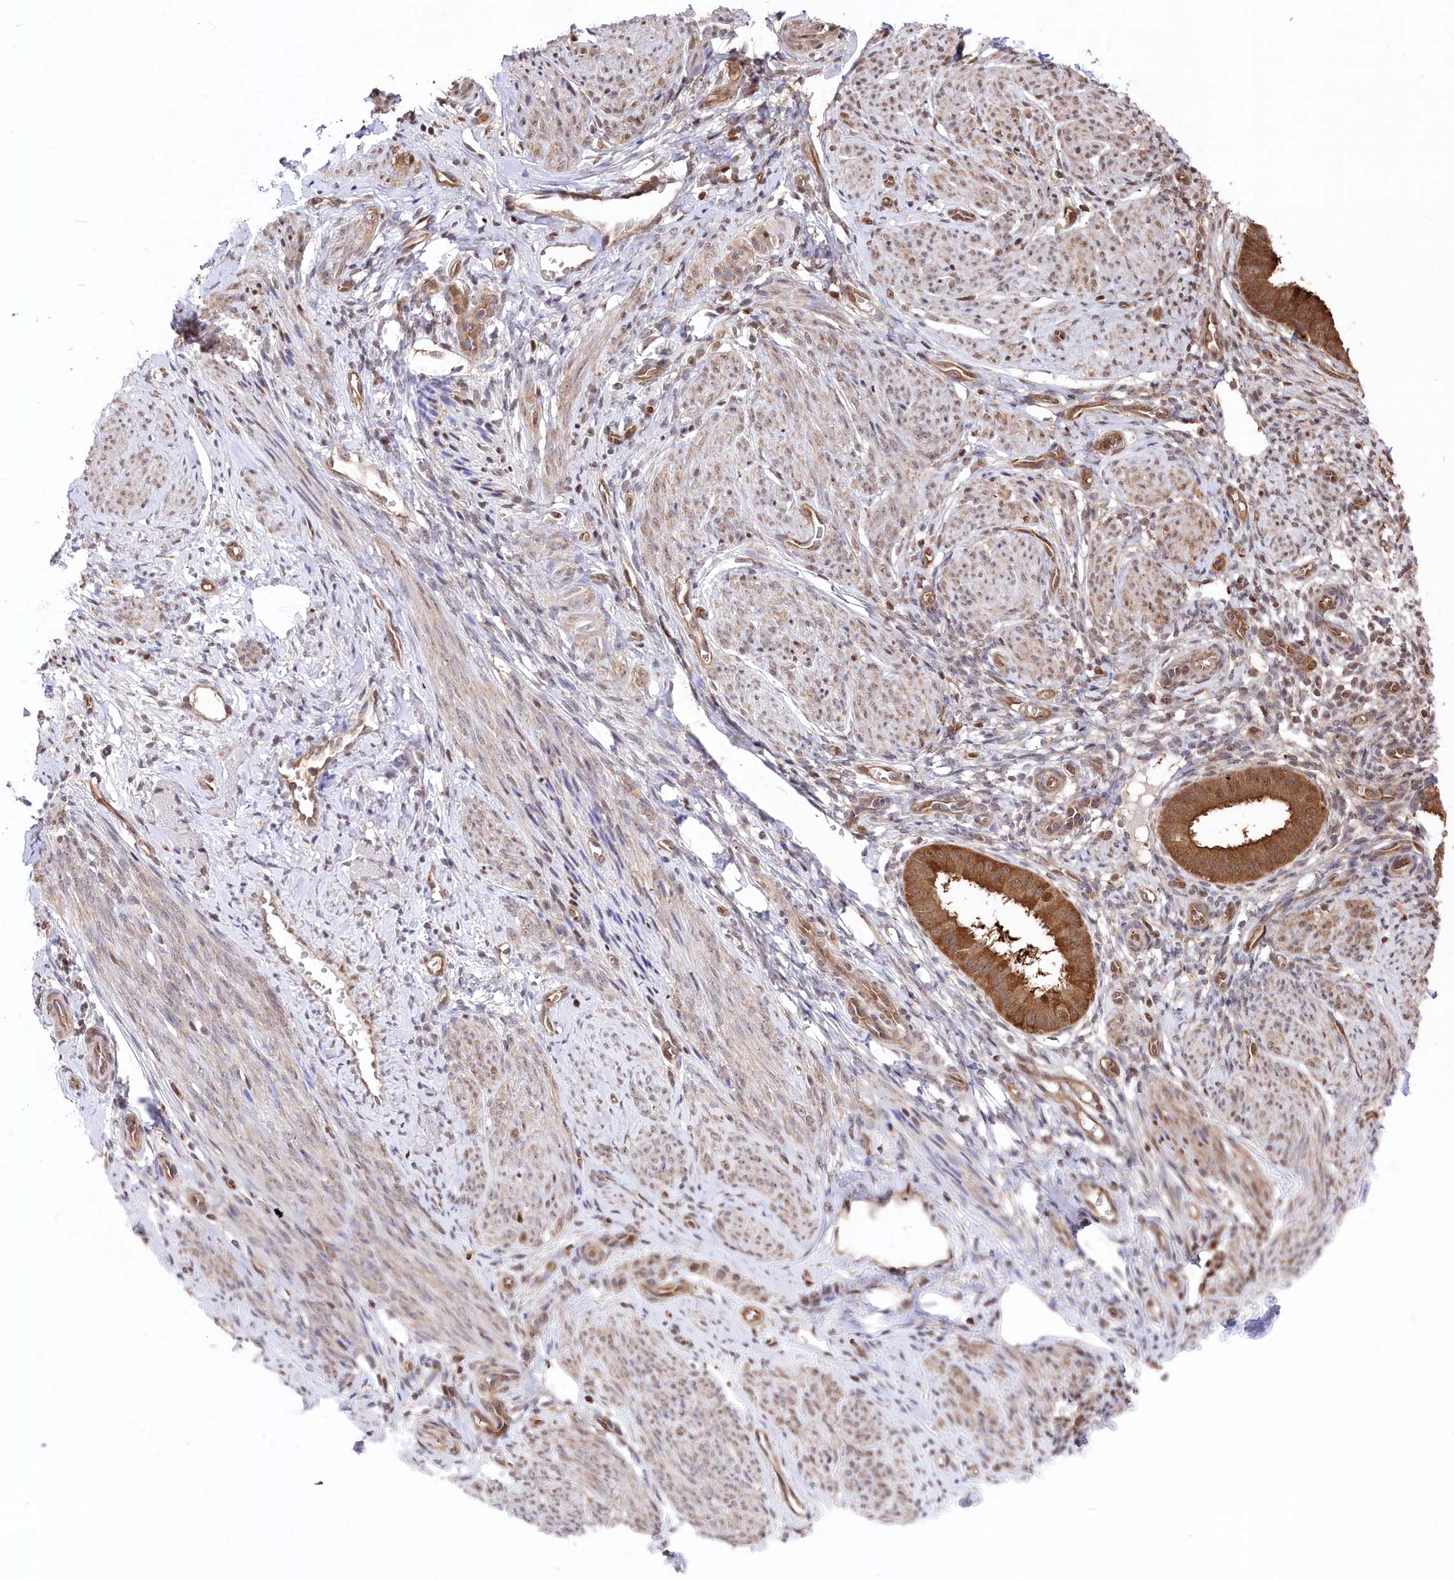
{"staining": {"intensity": "weak", "quantity": "<25%", "location": "cytoplasmic/membranous"}, "tissue": "endometrium", "cell_type": "Cells in endometrial stroma", "image_type": "normal", "snomed": [{"axis": "morphology", "description": "Normal tissue, NOS"}, {"axis": "topography", "description": "Uterus"}, {"axis": "topography", "description": "Endometrium"}], "caption": "Immunohistochemistry (IHC) image of normal endometrium stained for a protein (brown), which exhibits no expression in cells in endometrial stroma. (Immunohistochemistry (IHC), brightfield microscopy, high magnification).", "gene": "PSMA1", "patient": {"sex": "female", "age": 48}}